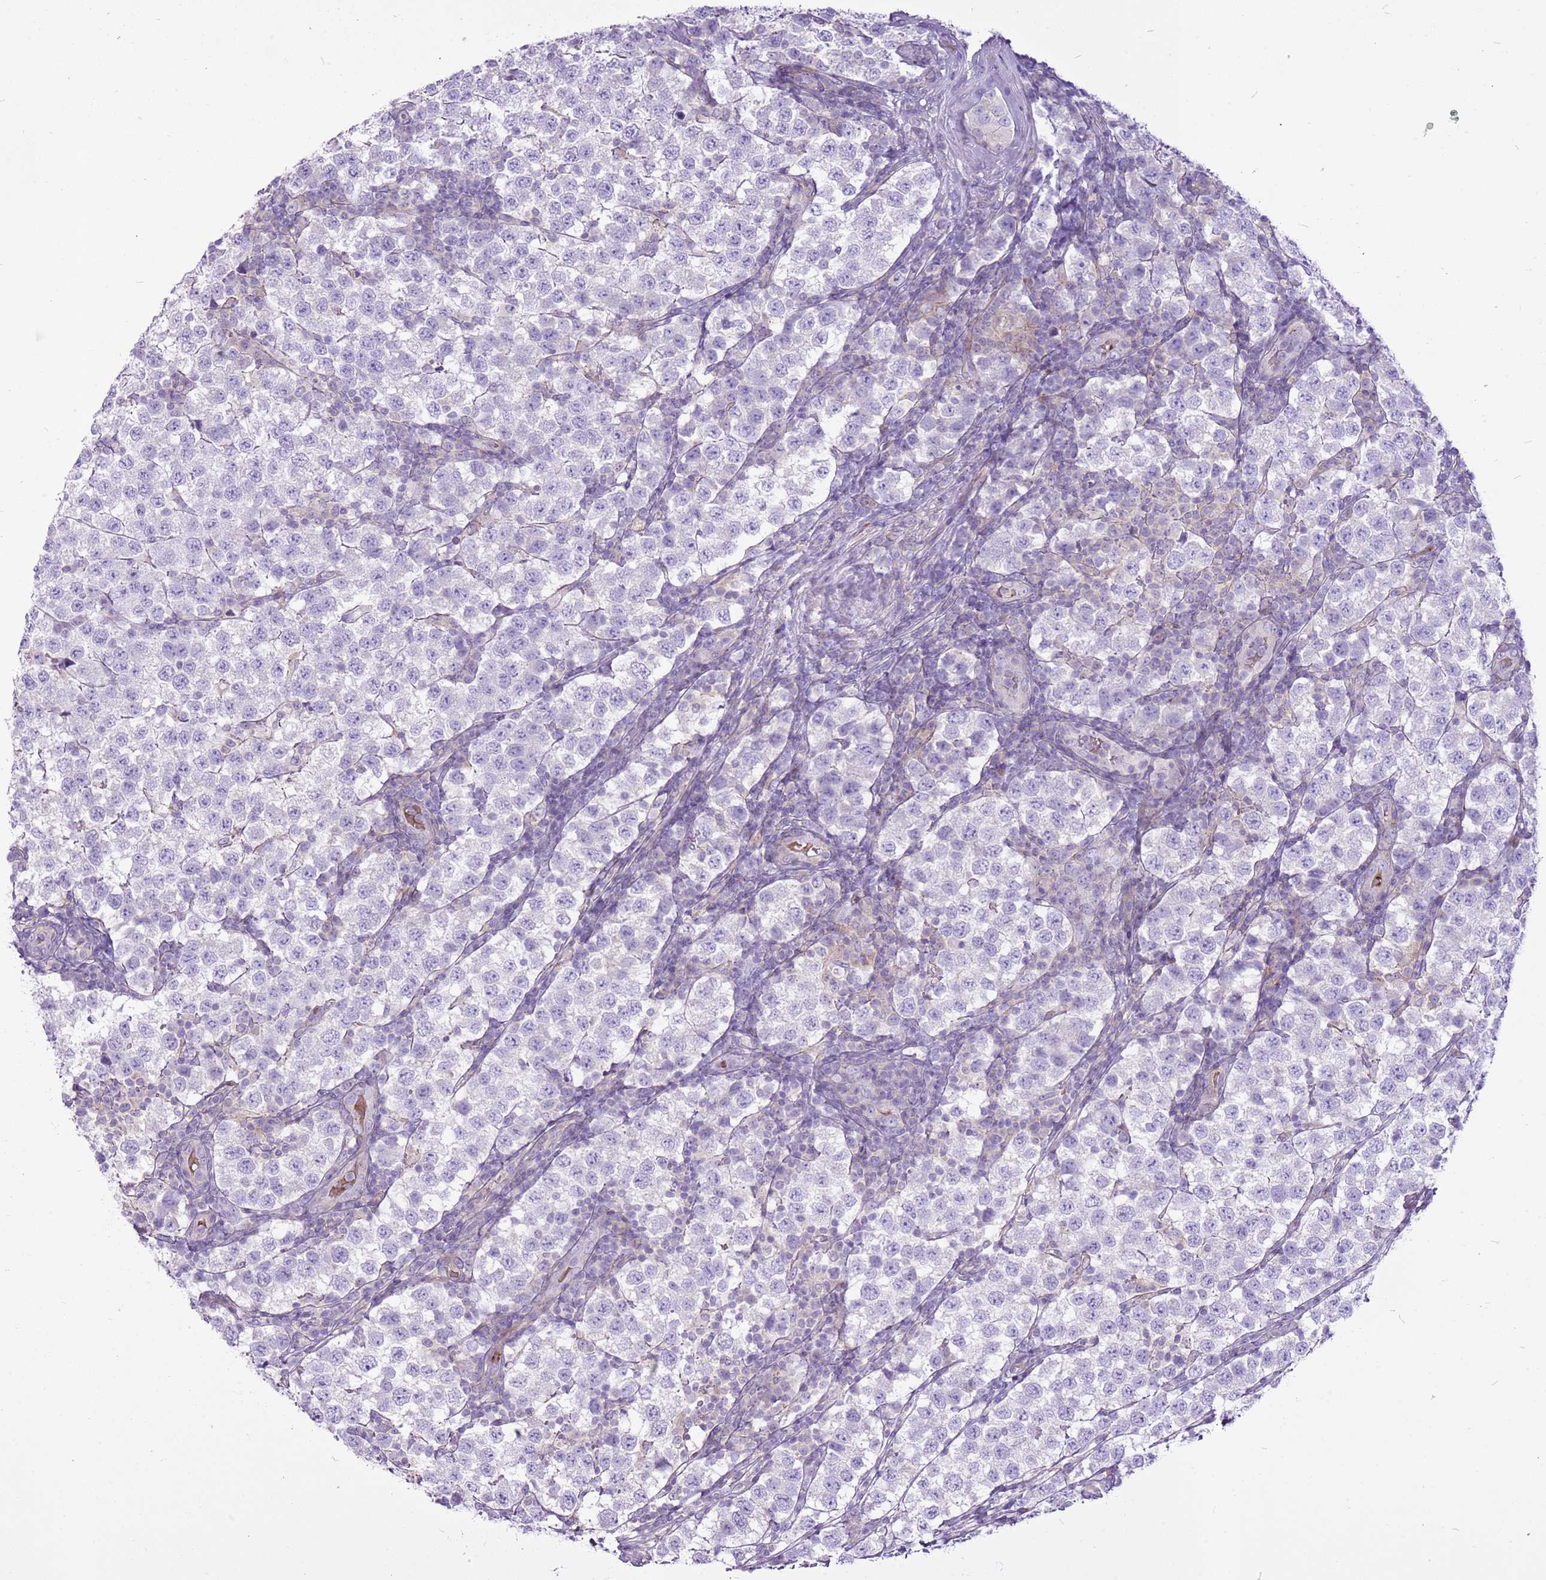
{"staining": {"intensity": "negative", "quantity": "none", "location": "none"}, "tissue": "testis cancer", "cell_type": "Tumor cells", "image_type": "cancer", "snomed": [{"axis": "morphology", "description": "Seminoma, NOS"}, {"axis": "topography", "description": "Testis"}], "caption": "There is no significant positivity in tumor cells of testis cancer.", "gene": "CHAC2", "patient": {"sex": "male", "age": 34}}